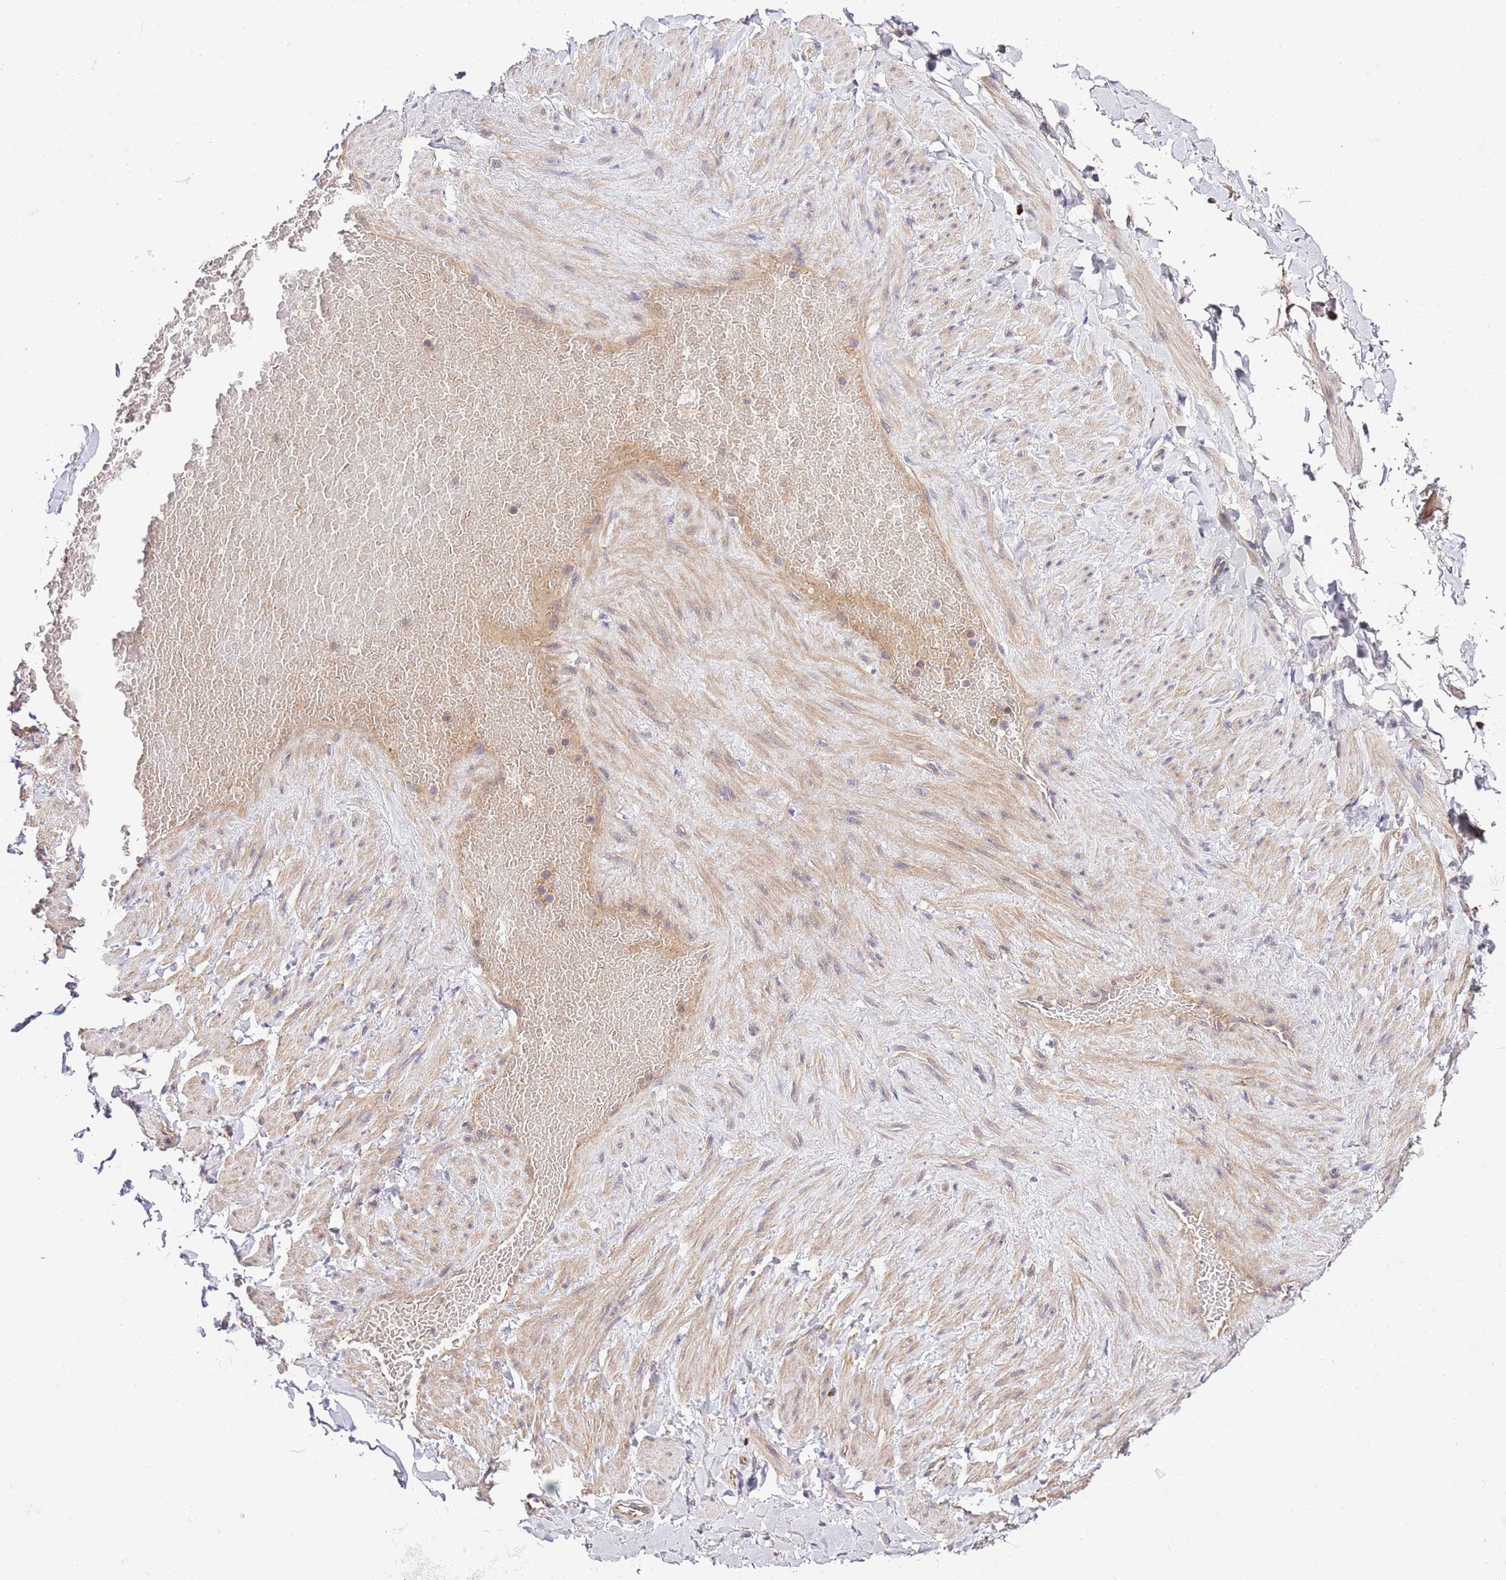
{"staining": {"intensity": "negative", "quantity": "none", "location": "none"}, "tissue": "adipose tissue", "cell_type": "Adipocytes", "image_type": "normal", "snomed": [{"axis": "morphology", "description": "Normal tissue, NOS"}, {"axis": "topography", "description": "Soft tissue"}, {"axis": "topography", "description": "Vascular tissue"}], "caption": "Immunohistochemistry (IHC) of unremarkable adipose tissue displays no expression in adipocytes. (Immunohistochemistry, brightfield microscopy, high magnification).", "gene": "DONSON", "patient": {"sex": "male", "age": 54}}